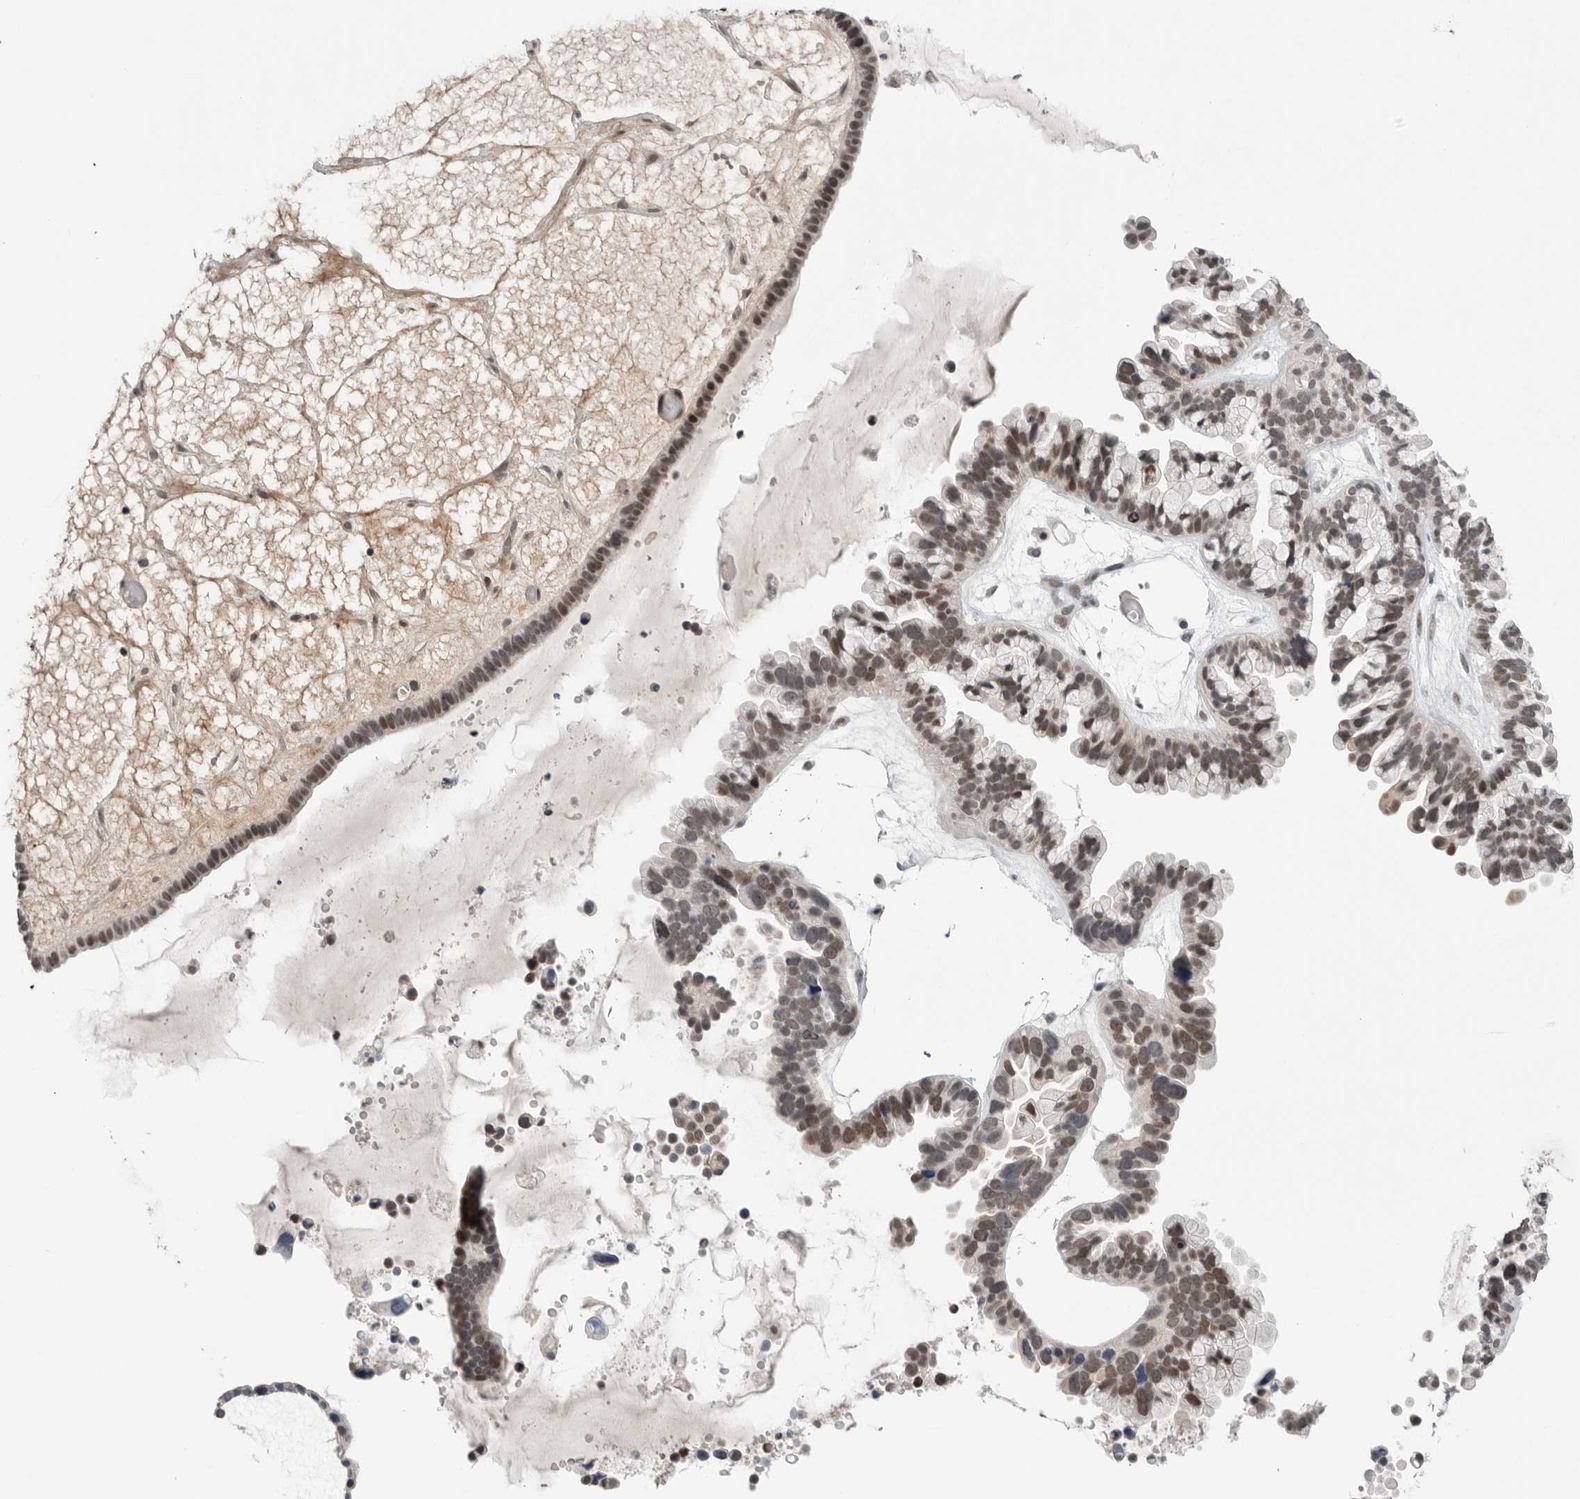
{"staining": {"intensity": "moderate", "quantity": ">75%", "location": "nuclear"}, "tissue": "ovarian cancer", "cell_type": "Tumor cells", "image_type": "cancer", "snomed": [{"axis": "morphology", "description": "Cystadenocarcinoma, serous, NOS"}, {"axis": "topography", "description": "Ovary"}], "caption": "The photomicrograph reveals immunohistochemical staining of ovarian serous cystadenocarcinoma. There is moderate nuclear positivity is appreciated in about >75% of tumor cells.", "gene": "POU5F1", "patient": {"sex": "female", "age": 56}}